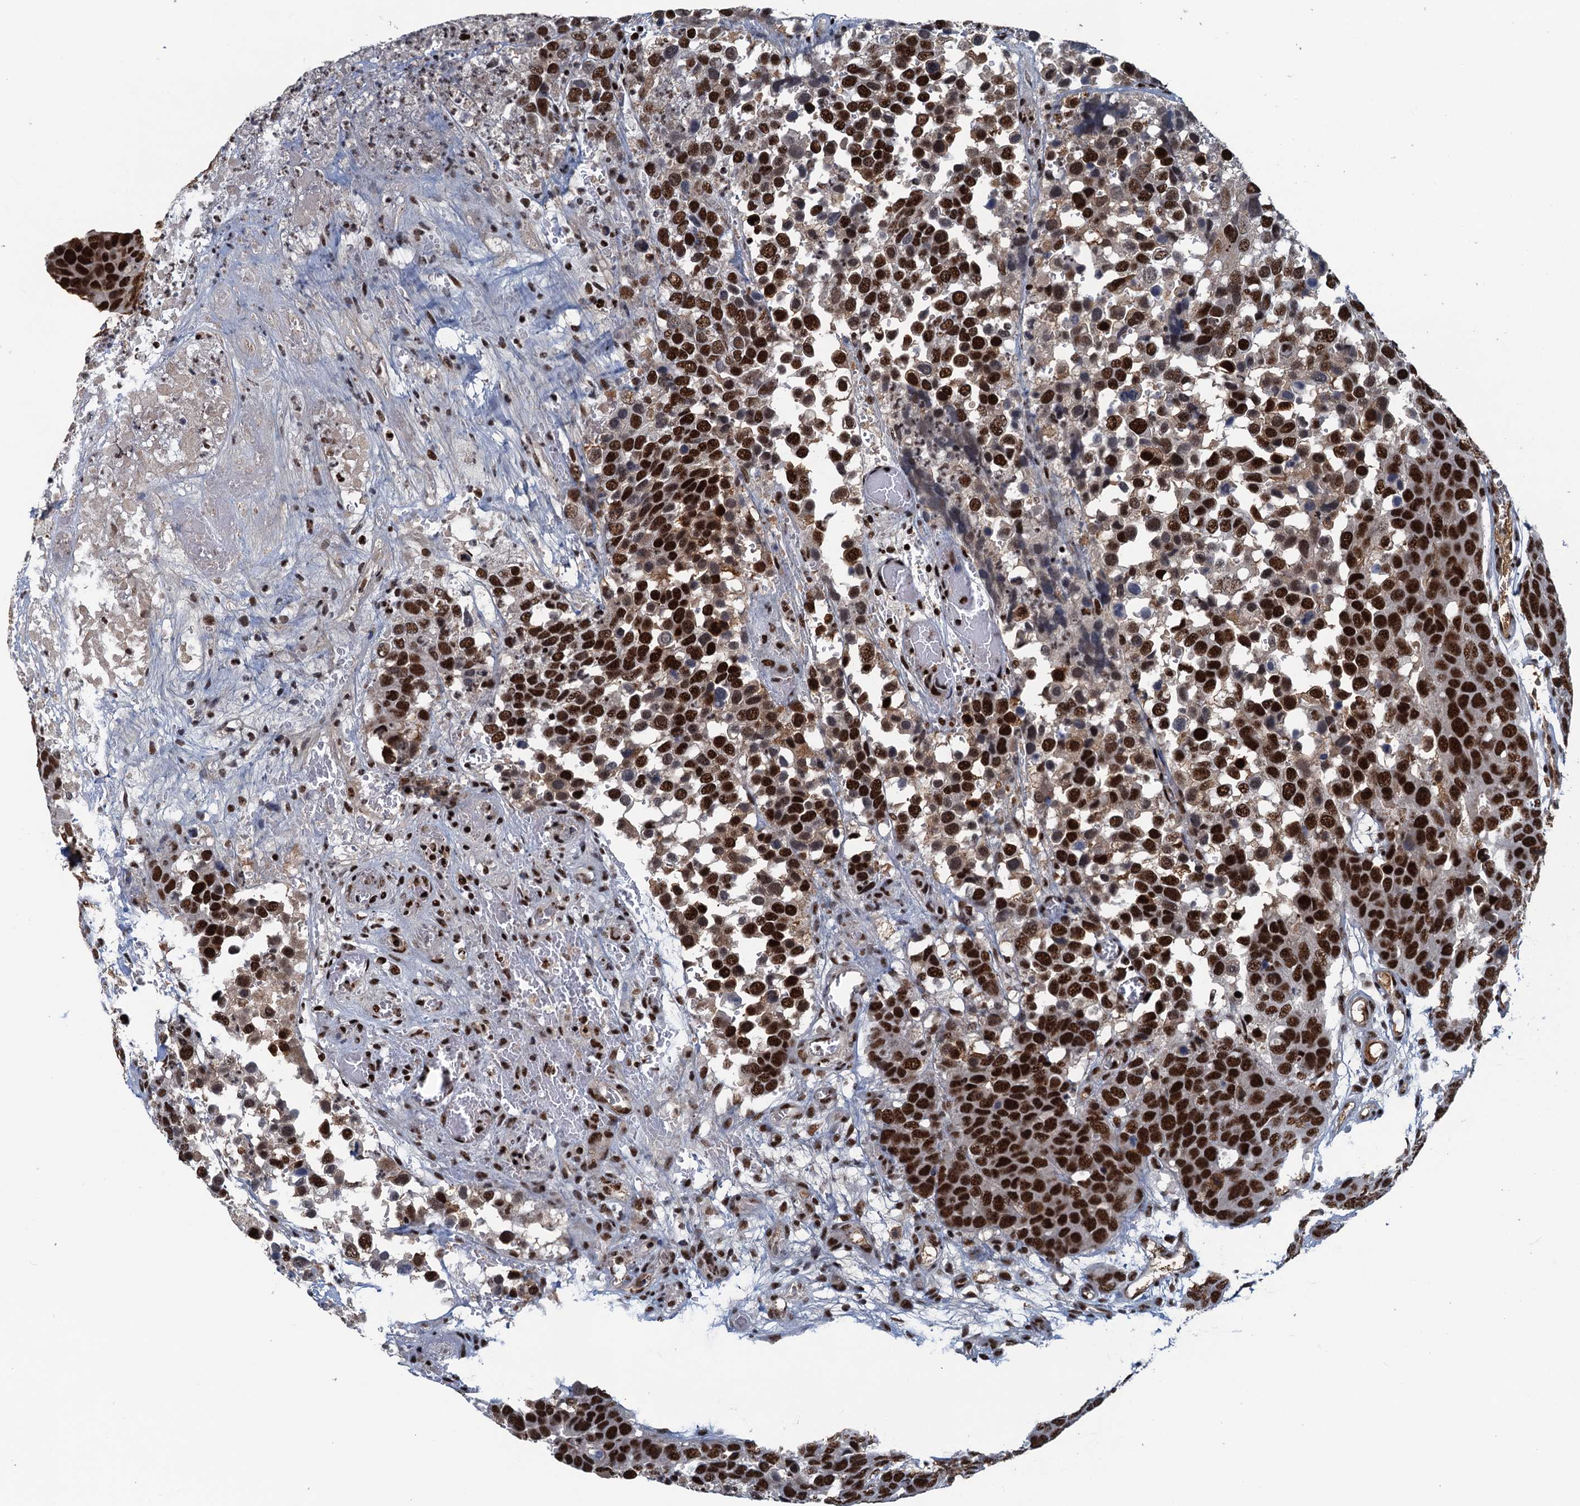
{"staining": {"intensity": "strong", "quantity": ">75%", "location": "nuclear"}, "tissue": "breast cancer", "cell_type": "Tumor cells", "image_type": "cancer", "snomed": [{"axis": "morphology", "description": "Duct carcinoma"}, {"axis": "topography", "description": "Breast"}], "caption": "A high amount of strong nuclear positivity is present in approximately >75% of tumor cells in breast intraductal carcinoma tissue.", "gene": "ZC3H18", "patient": {"sex": "female", "age": 83}}